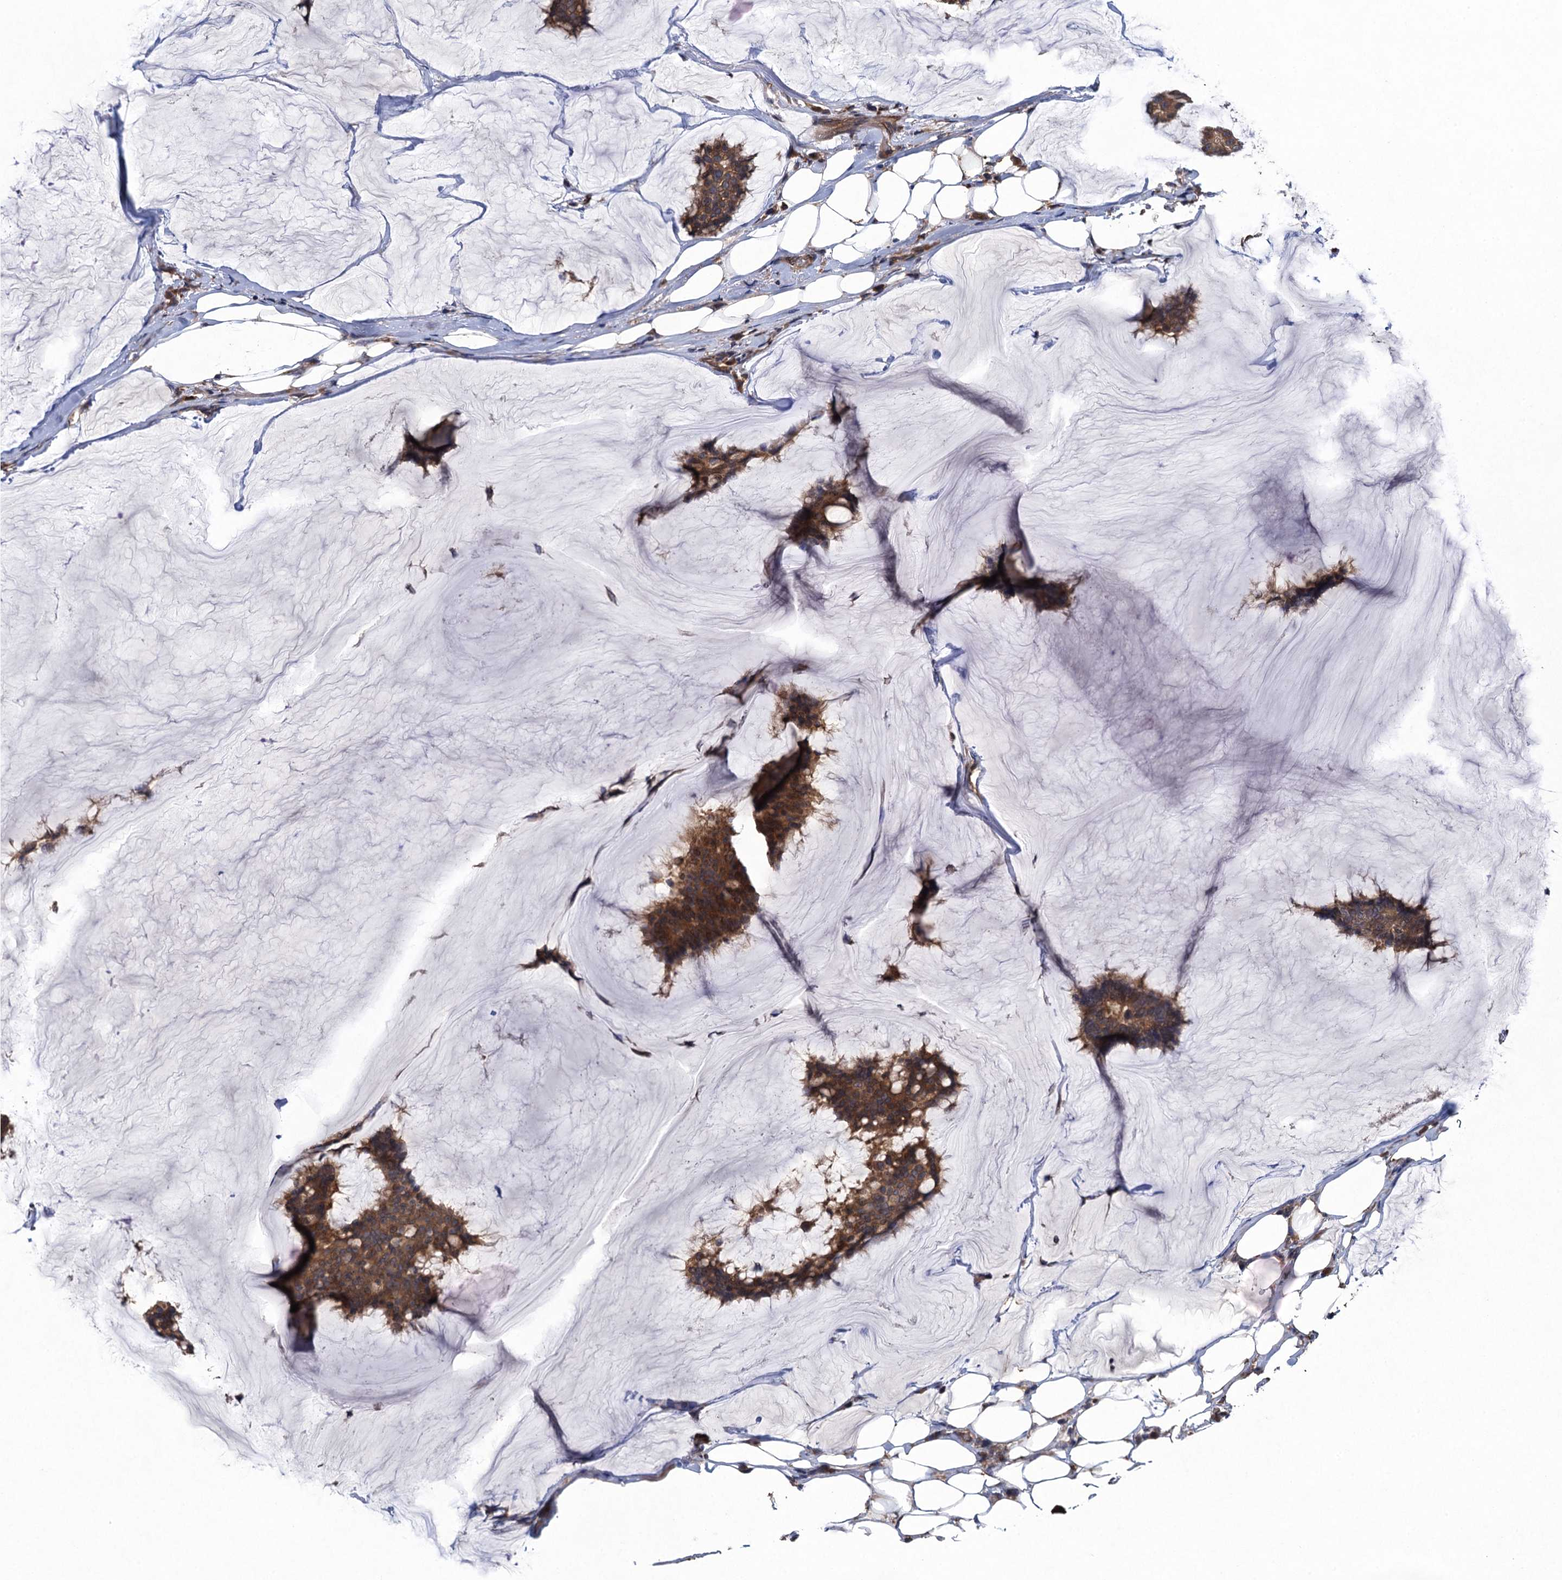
{"staining": {"intensity": "moderate", "quantity": ">75%", "location": "cytoplasmic/membranous"}, "tissue": "breast cancer", "cell_type": "Tumor cells", "image_type": "cancer", "snomed": [{"axis": "morphology", "description": "Duct carcinoma"}, {"axis": "topography", "description": "Breast"}], "caption": "An image of breast intraductal carcinoma stained for a protein shows moderate cytoplasmic/membranous brown staining in tumor cells.", "gene": "CNTN5", "patient": {"sex": "female", "age": 93}}